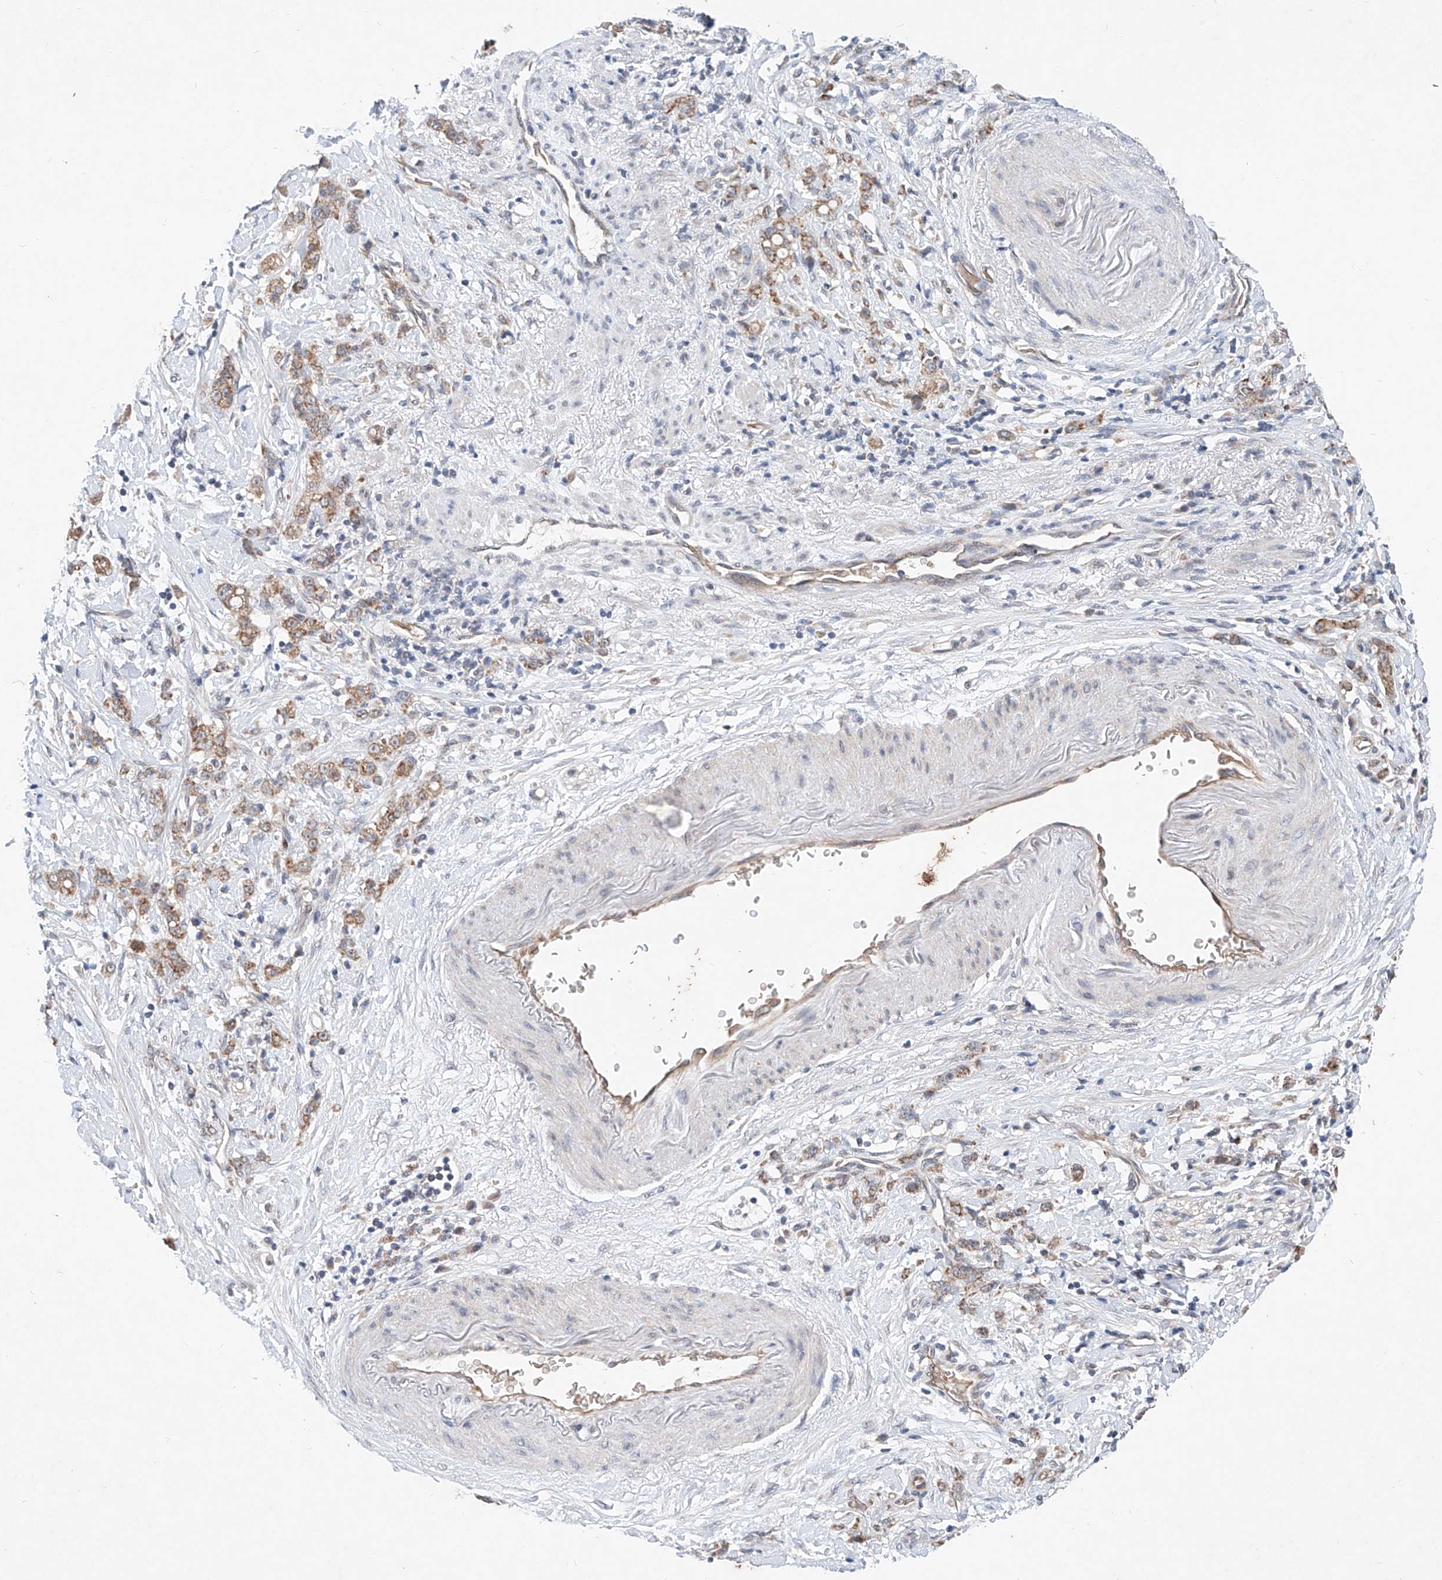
{"staining": {"intensity": "moderate", "quantity": ">75%", "location": "cytoplasmic/membranous"}, "tissue": "stomach cancer", "cell_type": "Tumor cells", "image_type": "cancer", "snomed": [{"axis": "morphology", "description": "Adenocarcinoma, NOS"}, {"axis": "topography", "description": "Stomach, lower"}], "caption": "A brown stain shows moderate cytoplasmic/membranous positivity of a protein in stomach adenocarcinoma tumor cells.", "gene": "FASTK", "patient": {"sex": "male", "age": 88}}